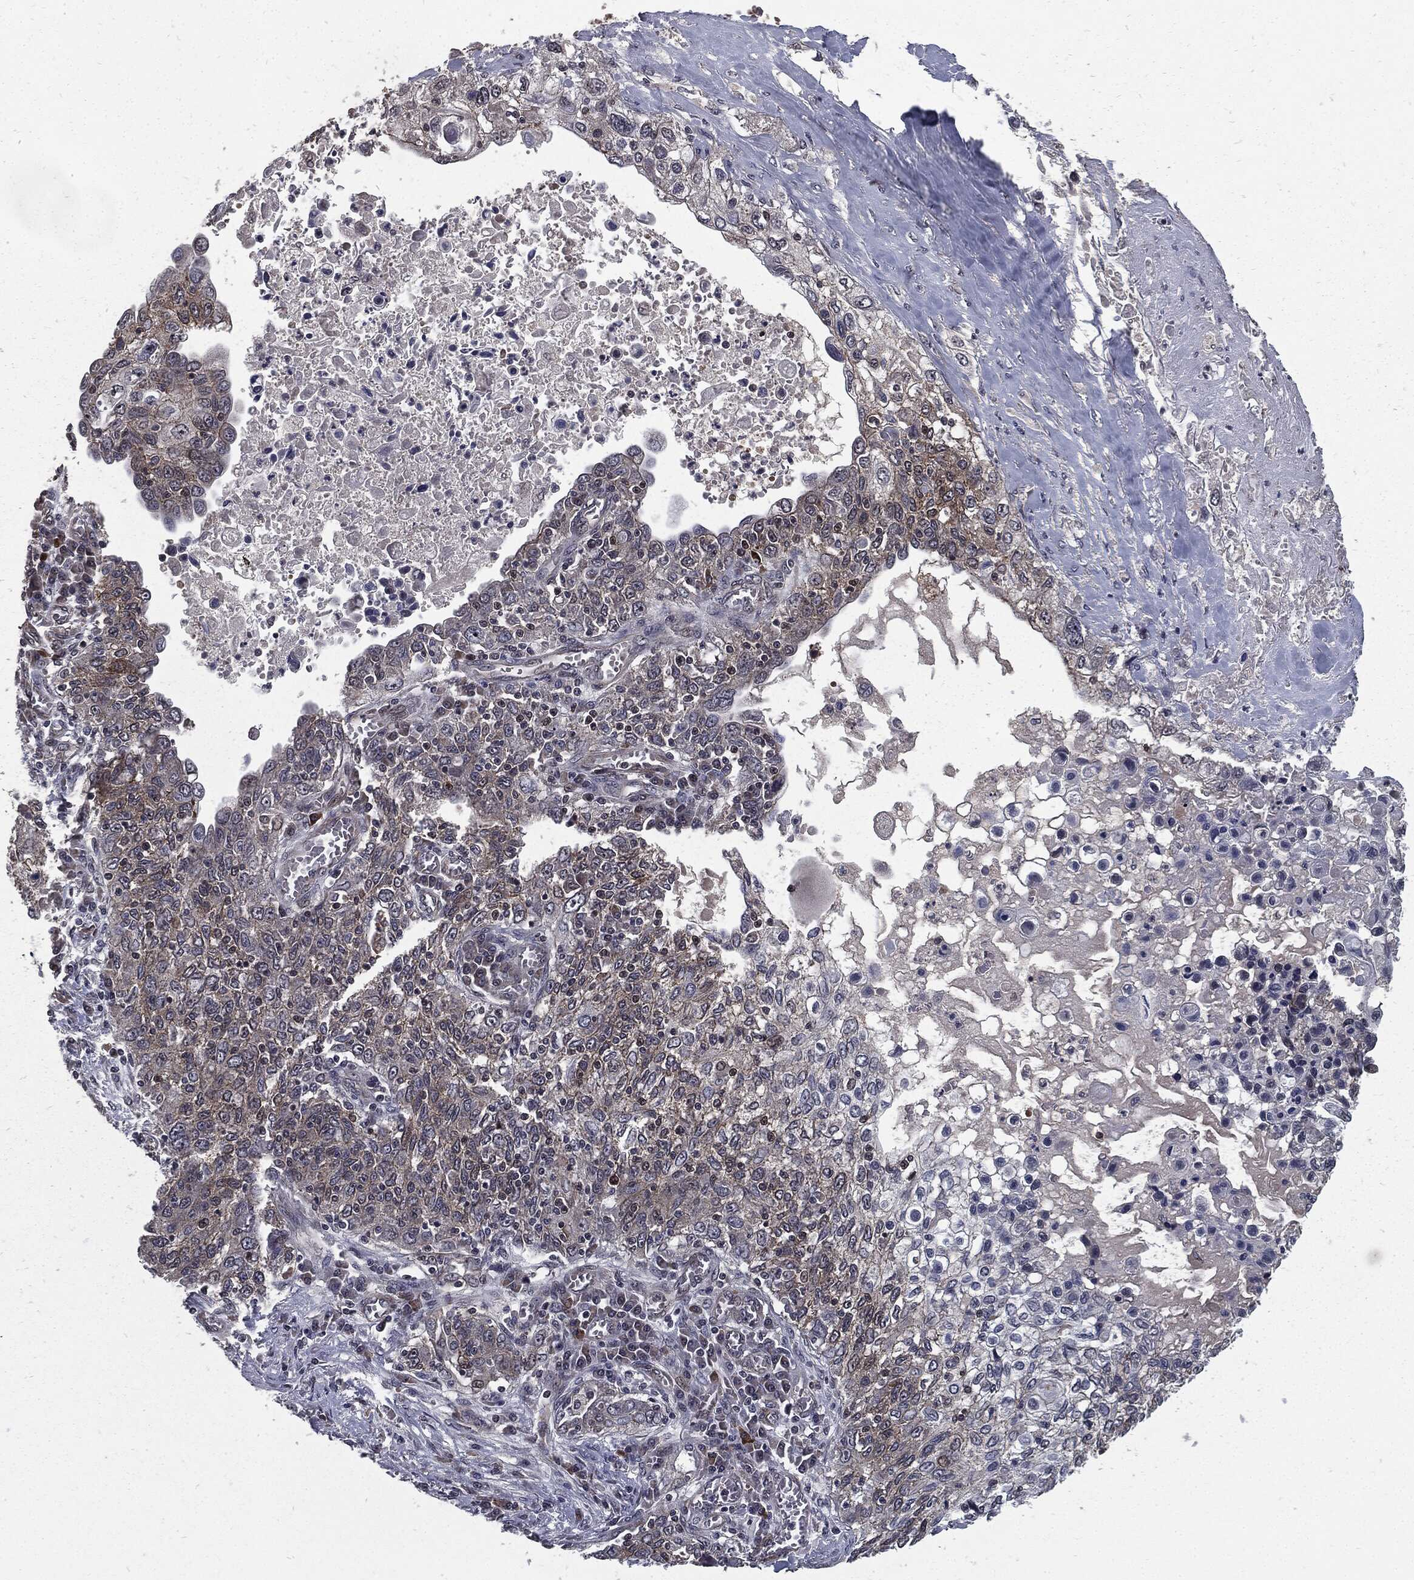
{"staining": {"intensity": "negative", "quantity": "none", "location": "none"}, "tissue": "lung cancer", "cell_type": "Tumor cells", "image_type": "cancer", "snomed": [{"axis": "morphology", "description": "Squamous cell carcinoma, NOS"}, {"axis": "topography", "description": "Lung"}], "caption": "The immunohistochemistry photomicrograph has no significant positivity in tumor cells of squamous cell carcinoma (lung) tissue.", "gene": "PTPA", "patient": {"sex": "female", "age": 69}}